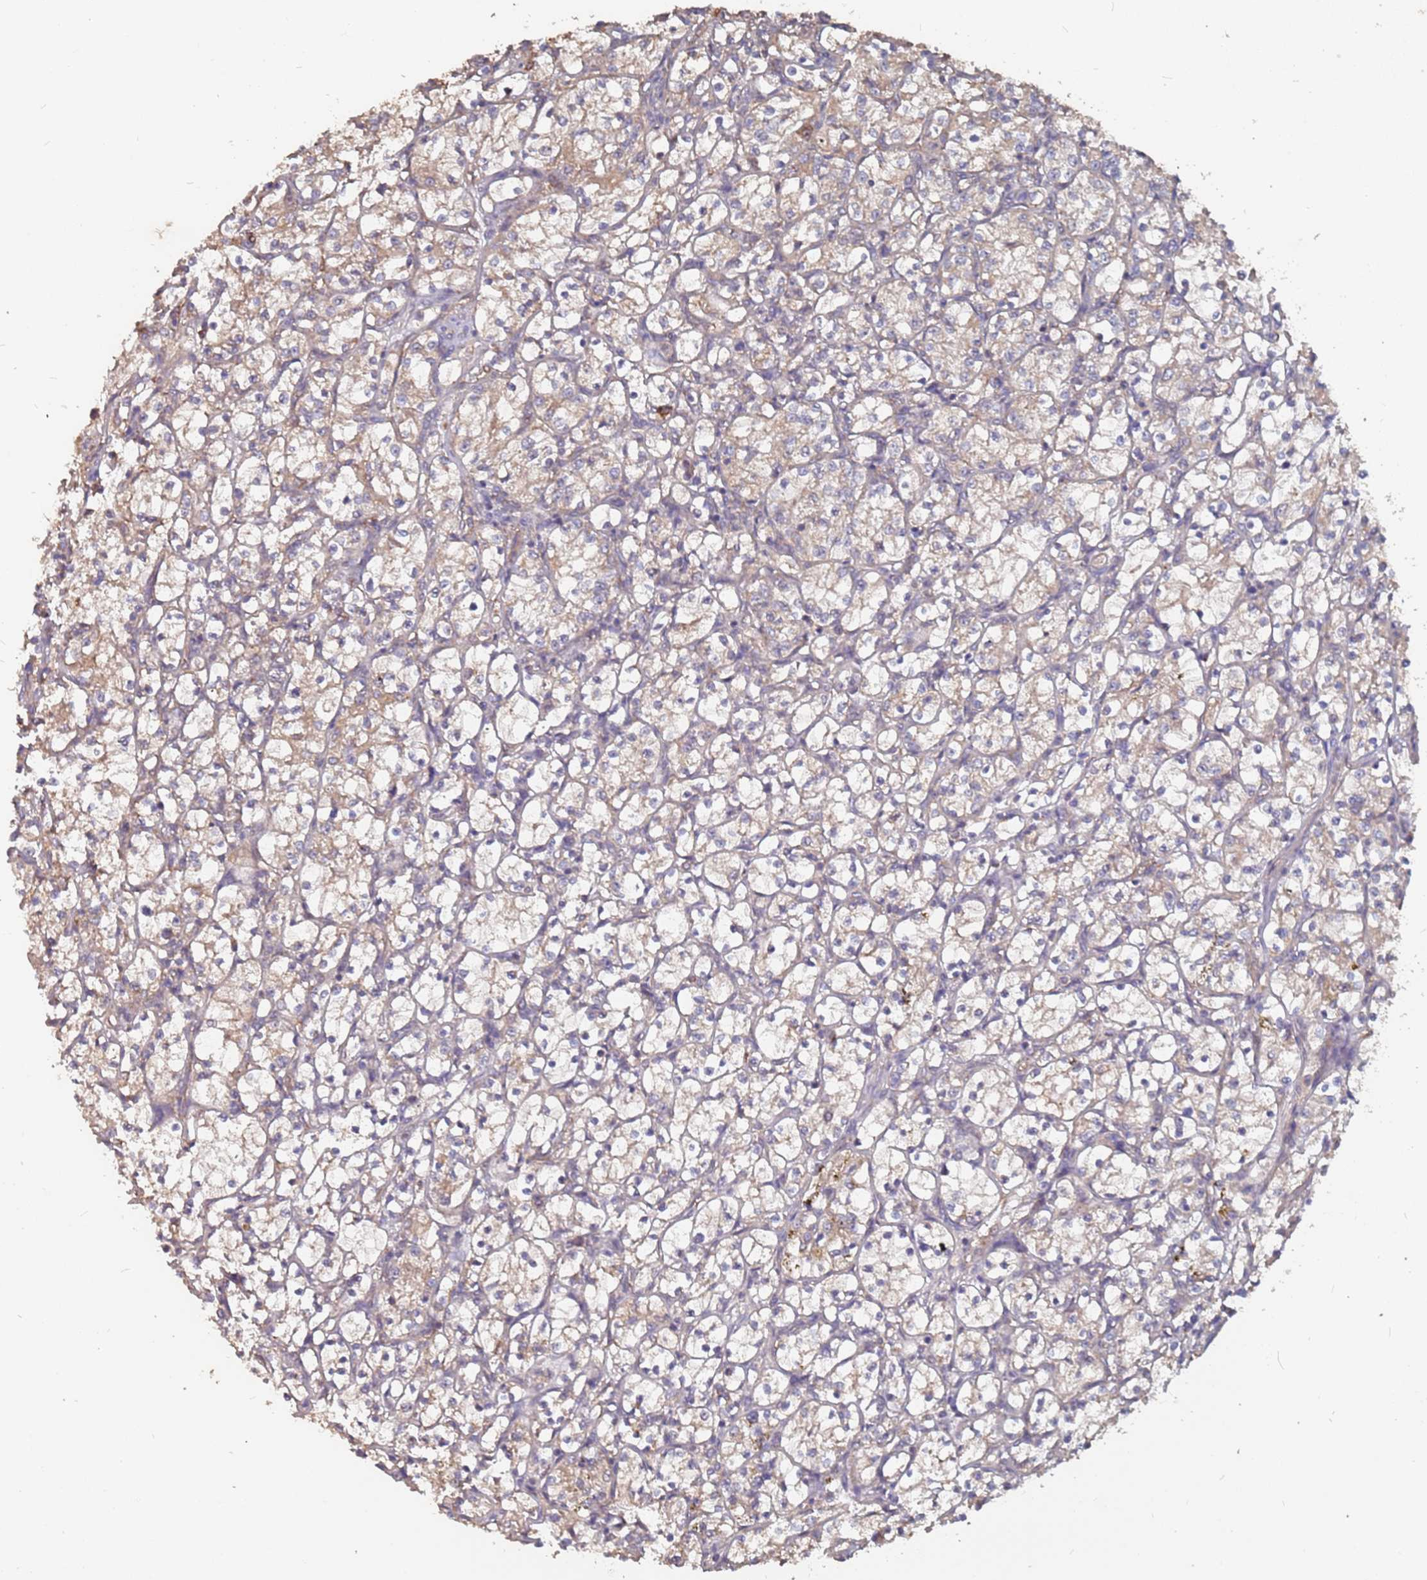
{"staining": {"intensity": "weak", "quantity": "25%-75%", "location": "cytoplasmic/membranous"}, "tissue": "renal cancer", "cell_type": "Tumor cells", "image_type": "cancer", "snomed": [{"axis": "morphology", "description": "Adenocarcinoma, NOS"}, {"axis": "topography", "description": "Kidney"}], "caption": "High-magnification brightfield microscopy of renal cancer (adenocarcinoma) stained with DAB (3,3'-diaminobenzidine) (brown) and counterstained with hematoxylin (blue). tumor cells exhibit weak cytoplasmic/membranous staining is identified in approximately25%-75% of cells.", "gene": "ATG5", "patient": {"sex": "female", "age": 69}}